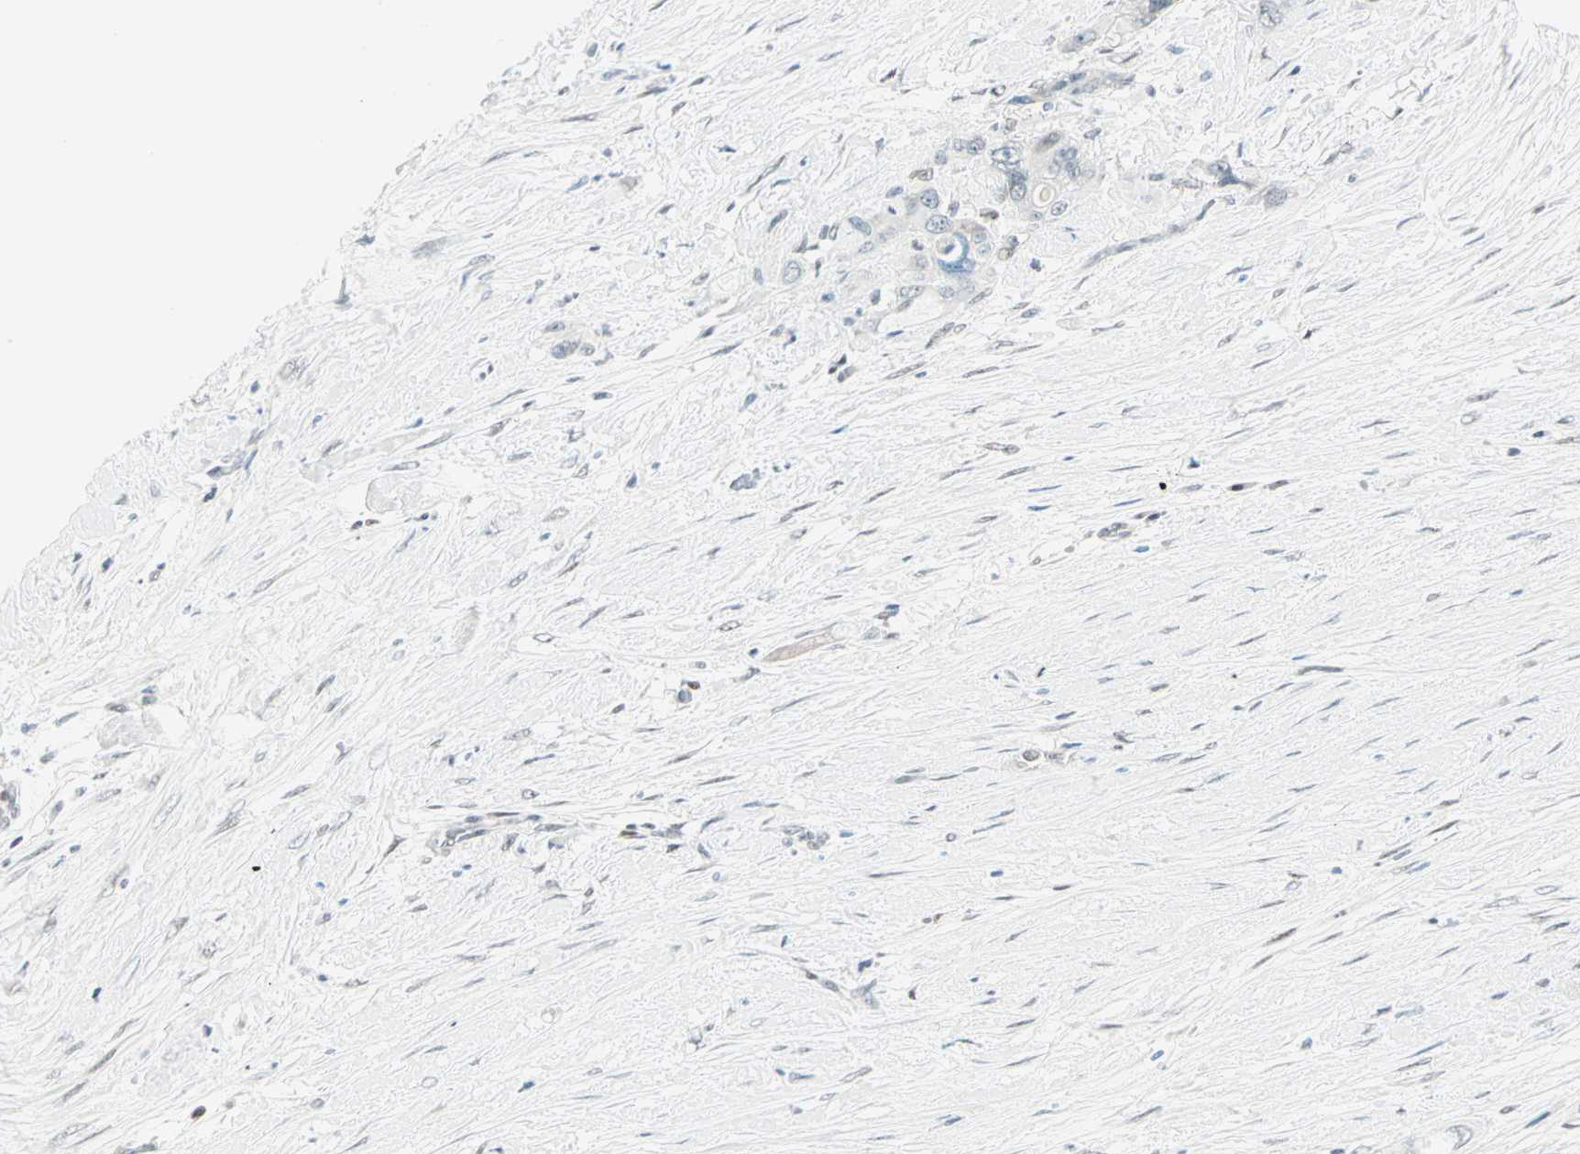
{"staining": {"intensity": "negative", "quantity": "none", "location": "none"}, "tissue": "pancreatic cancer", "cell_type": "Tumor cells", "image_type": "cancer", "snomed": [{"axis": "morphology", "description": "Adenocarcinoma, NOS"}, {"axis": "topography", "description": "Pancreas"}], "caption": "This photomicrograph is of adenocarcinoma (pancreatic) stained with immunohistochemistry to label a protein in brown with the nuclei are counter-stained blue. There is no expression in tumor cells.", "gene": "PKNOX1", "patient": {"sex": "male", "age": 46}}